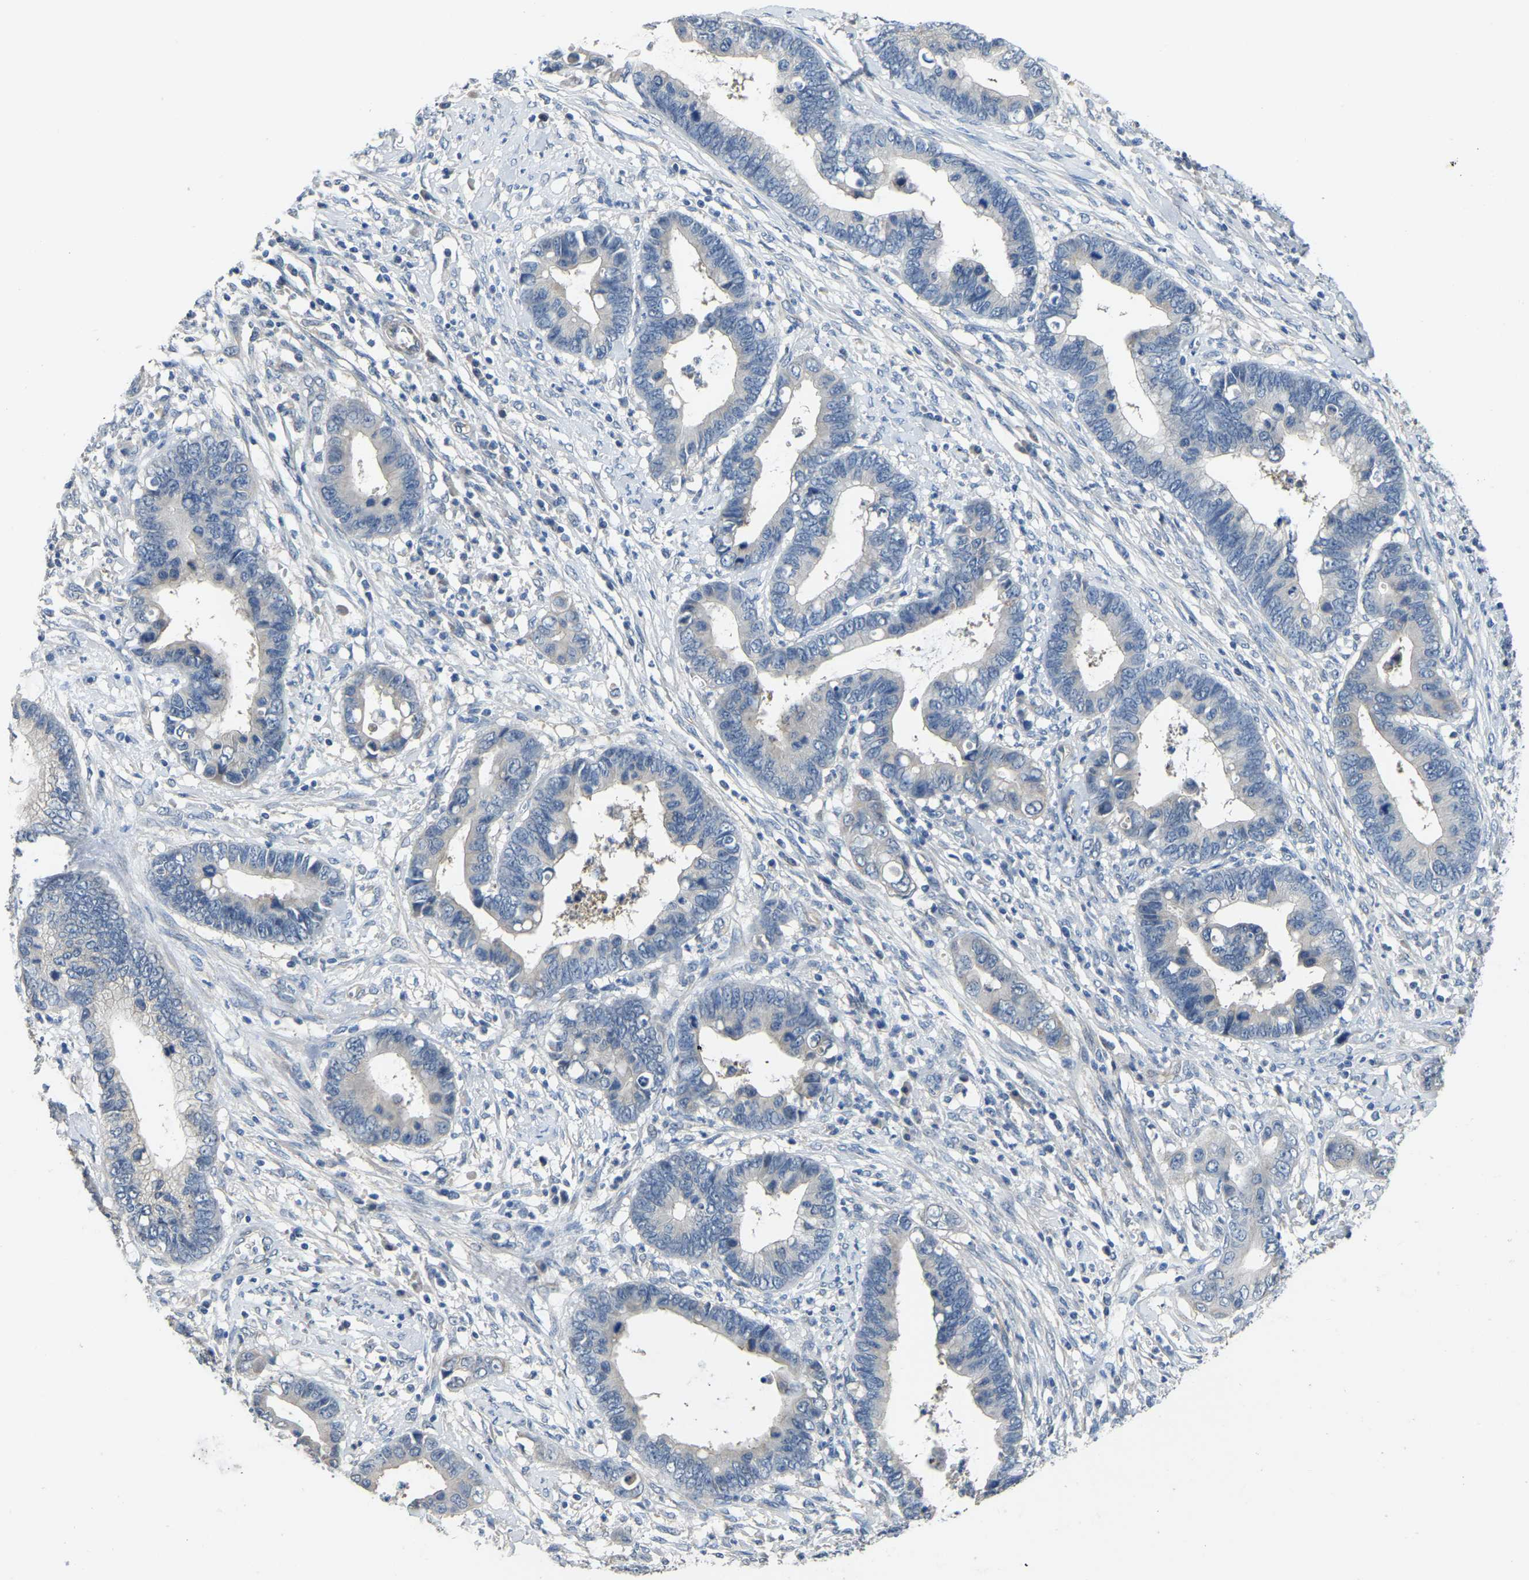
{"staining": {"intensity": "negative", "quantity": "none", "location": "none"}, "tissue": "cervical cancer", "cell_type": "Tumor cells", "image_type": "cancer", "snomed": [{"axis": "morphology", "description": "Adenocarcinoma, NOS"}, {"axis": "topography", "description": "Cervix"}], "caption": "High magnification brightfield microscopy of cervical adenocarcinoma stained with DAB (brown) and counterstained with hematoxylin (blue): tumor cells show no significant staining.", "gene": "HIGD2B", "patient": {"sex": "female", "age": 44}}